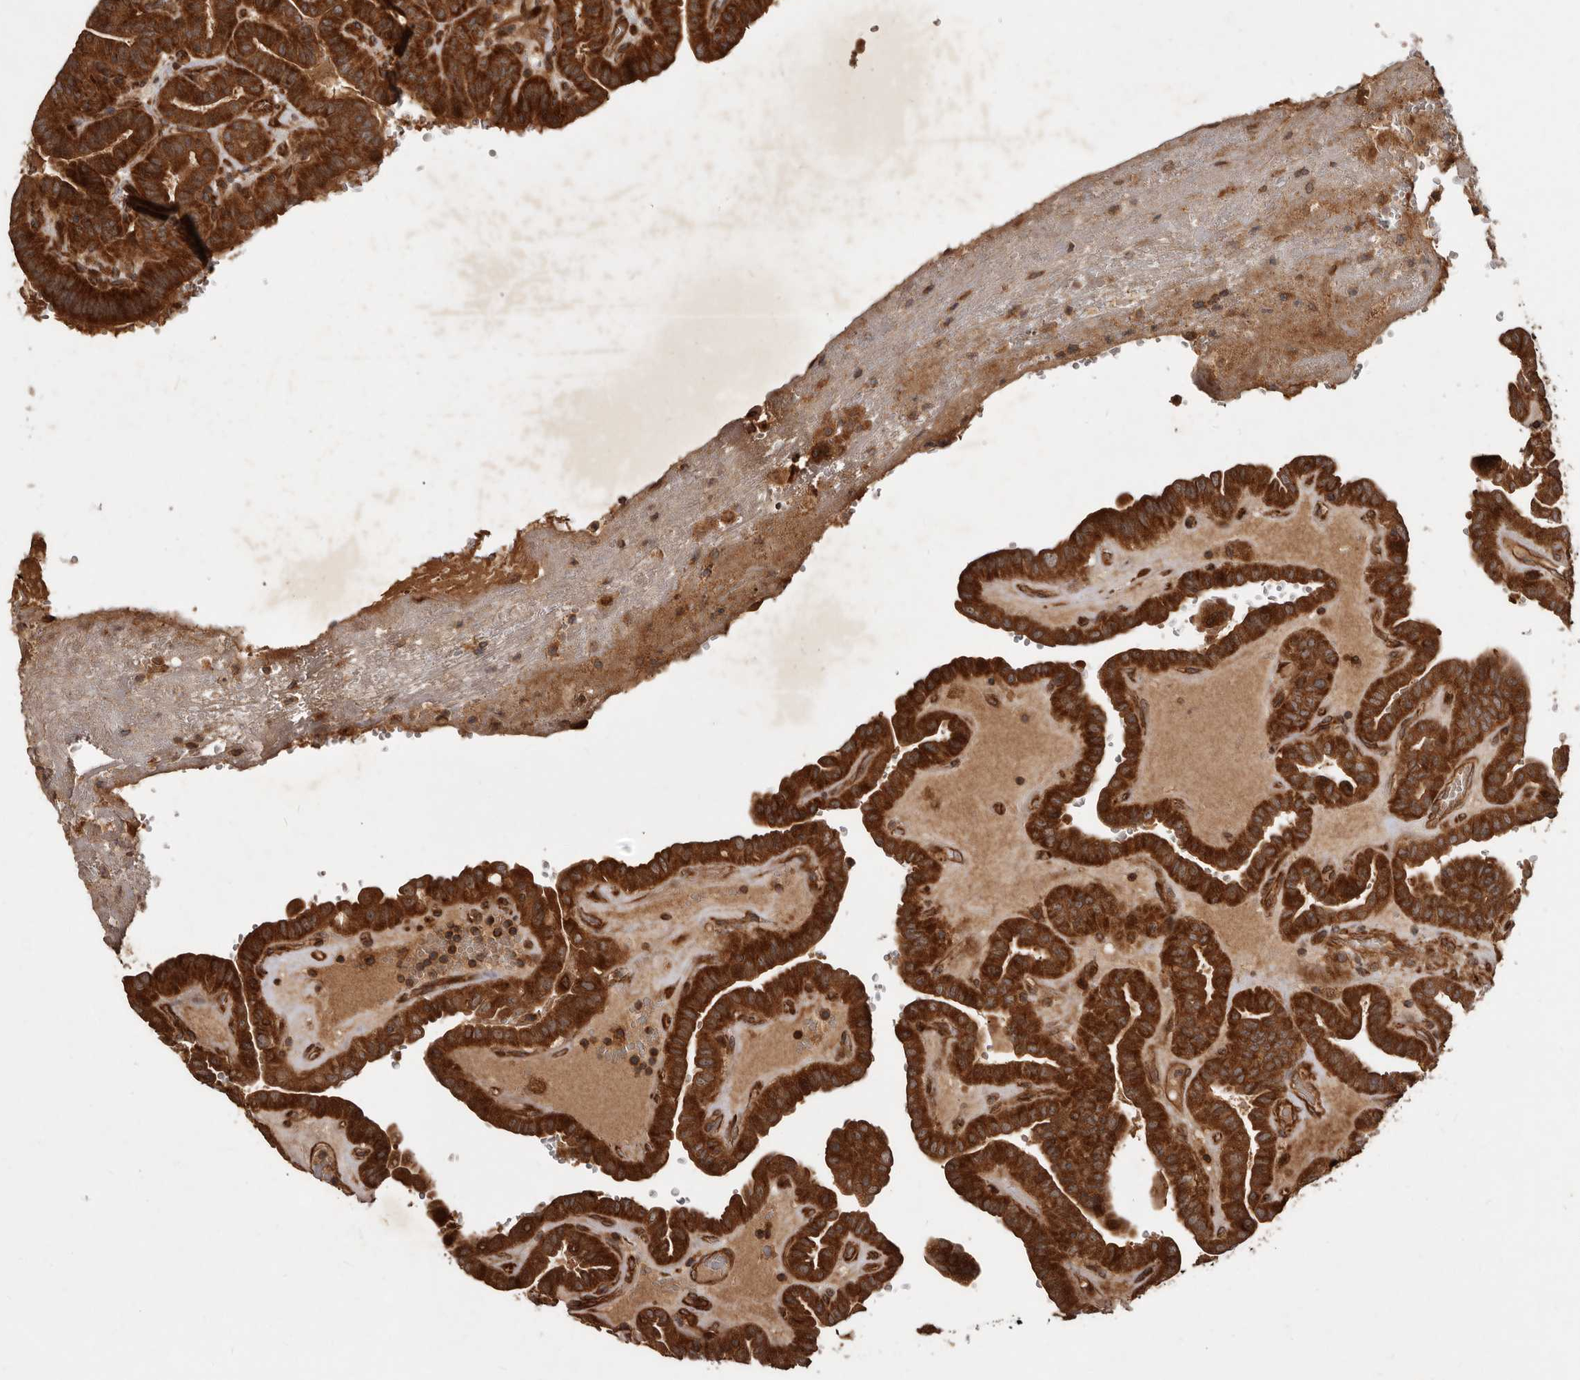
{"staining": {"intensity": "strong", "quantity": ">75%", "location": "cytoplasmic/membranous"}, "tissue": "thyroid cancer", "cell_type": "Tumor cells", "image_type": "cancer", "snomed": [{"axis": "morphology", "description": "Papillary adenocarcinoma, NOS"}, {"axis": "topography", "description": "Thyroid gland"}], "caption": "This micrograph displays immunohistochemistry (IHC) staining of thyroid cancer (papillary adenocarcinoma), with high strong cytoplasmic/membranous staining in approximately >75% of tumor cells.", "gene": "STK36", "patient": {"sex": "male", "age": 77}}